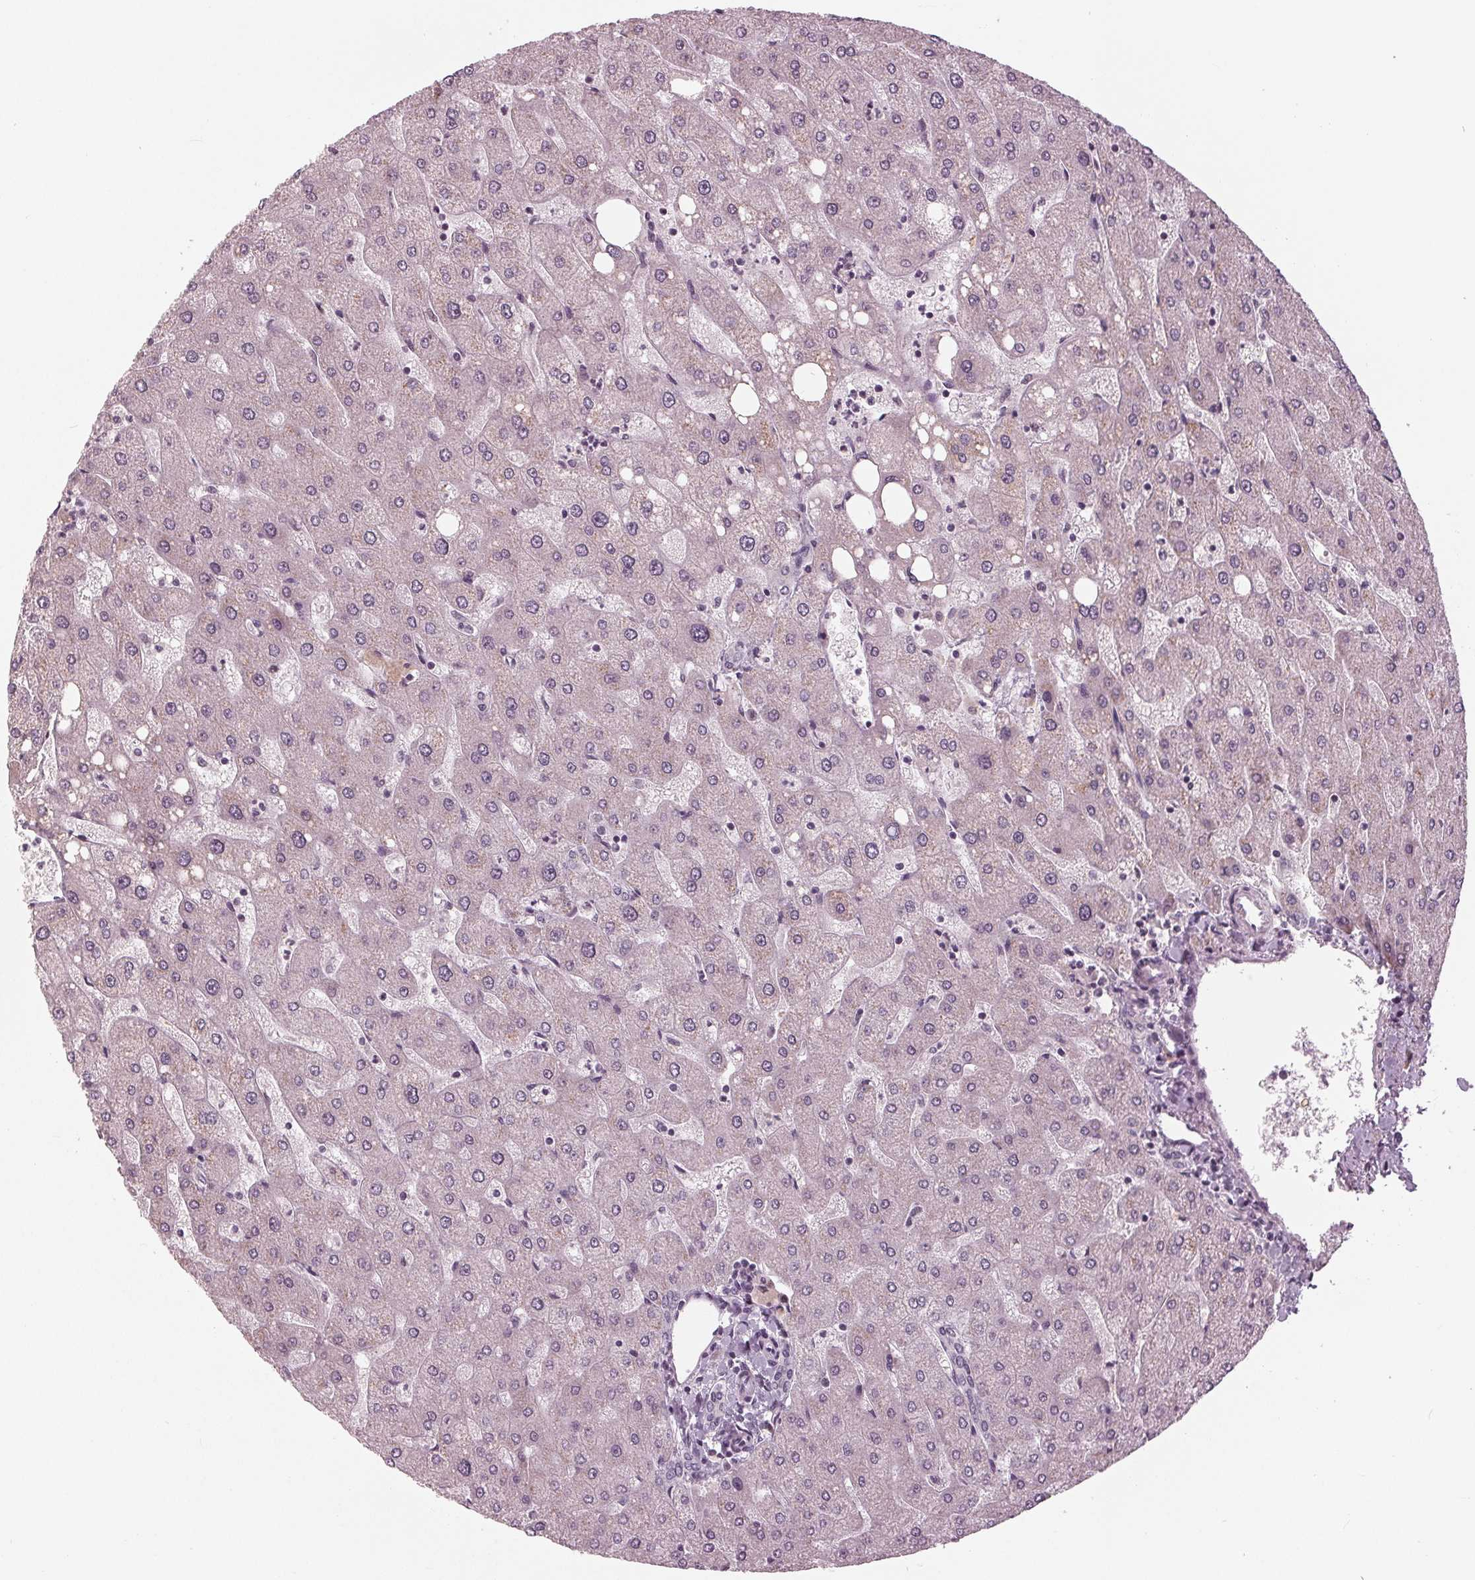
{"staining": {"intensity": "negative", "quantity": "none", "location": "none"}, "tissue": "liver", "cell_type": "Cholangiocytes", "image_type": "normal", "snomed": [{"axis": "morphology", "description": "Normal tissue, NOS"}, {"axis": "topography", "description": "Liver"}], "caption": "Immunohistochemical staining of normal liver reveals no significant staining in cholangiocytes.", "gene": "SLX4", "patient": {"sex": "male", "age": 67}}